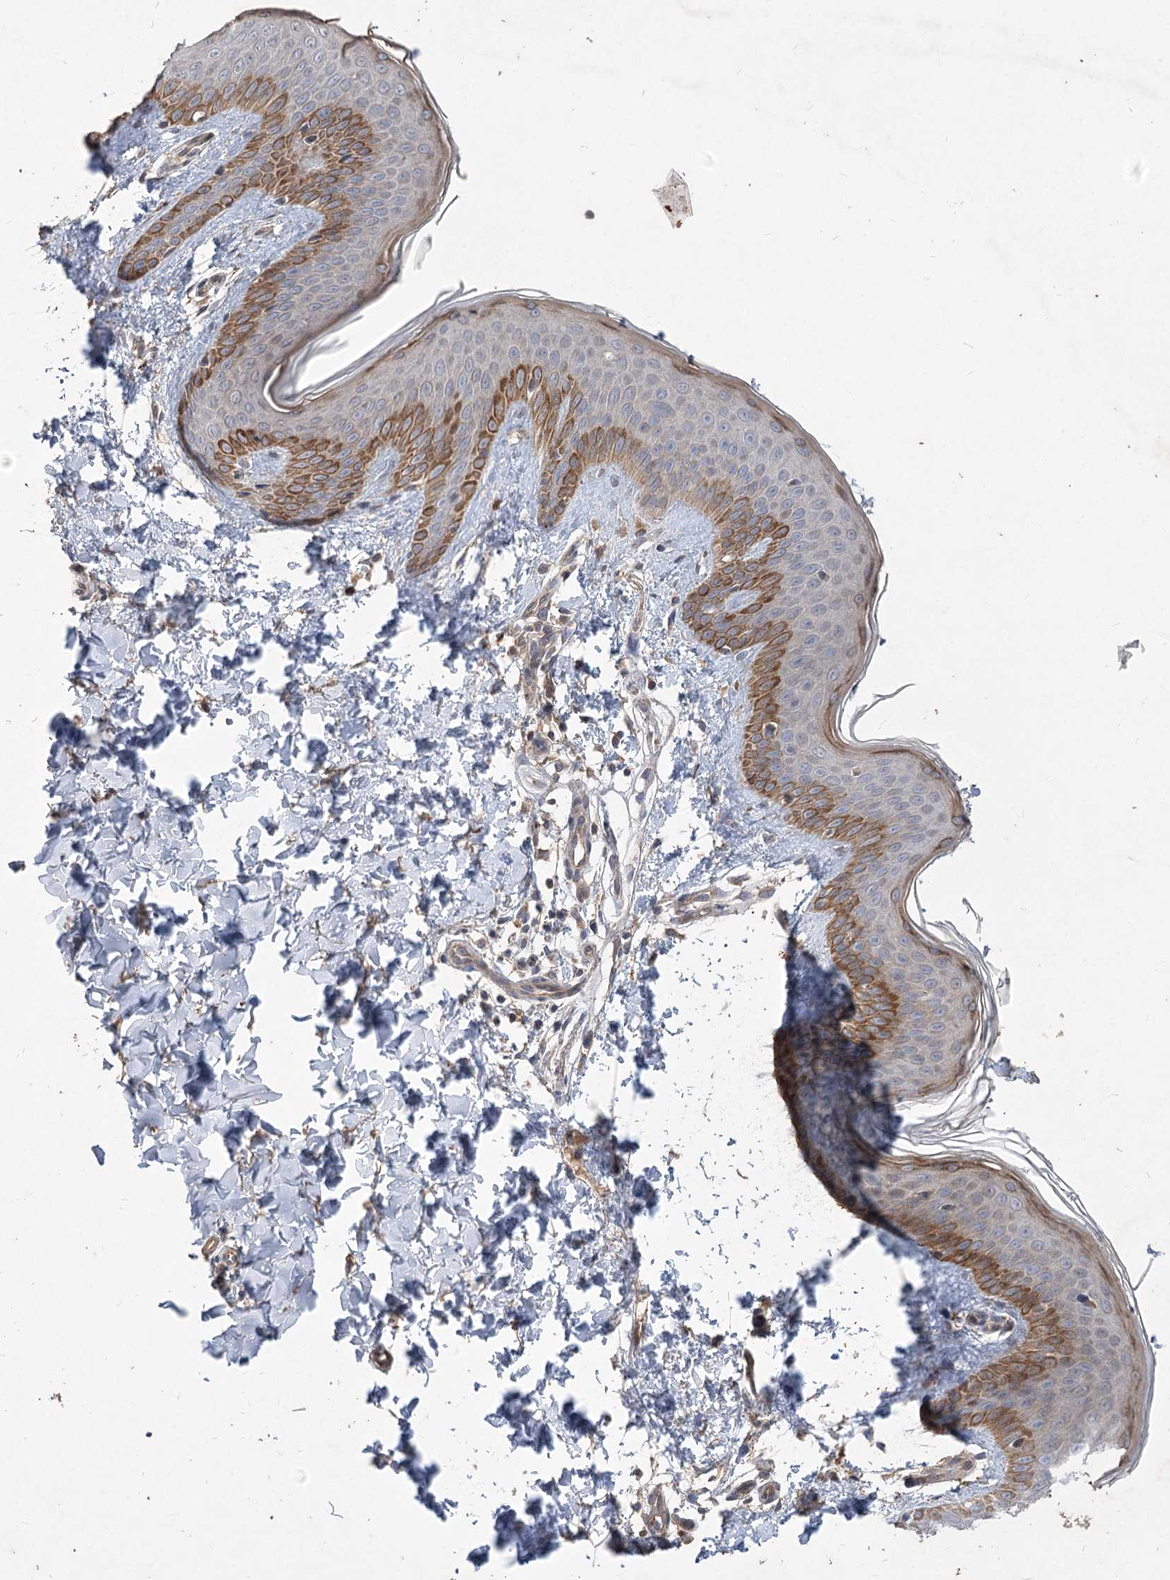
{"staining": {"intensity": "moderate", "quantity": ">75%", "location": "cytoplasmic/membranous"}, "tissue": "skin", "cell_type": "Fibroblasts", "image_type": "normal", "snomed": [{"axis": "morphology", "description": "Normal tissue, NOS"}, {"axis": "topography", "description": "Skin"}], "caption": "A photomicrograph of skin stained for a protein reveals moderate cytoplasmic/membranous brown staining in fibroblasts. Using DAB (3,3'-diaminobenzidine) (brown) and hematoxylin (blue) stains, captured at high magnification using brightfield microscopy.", "gene": "RIN2", "patient": {"sex": "male", "age": 36}}